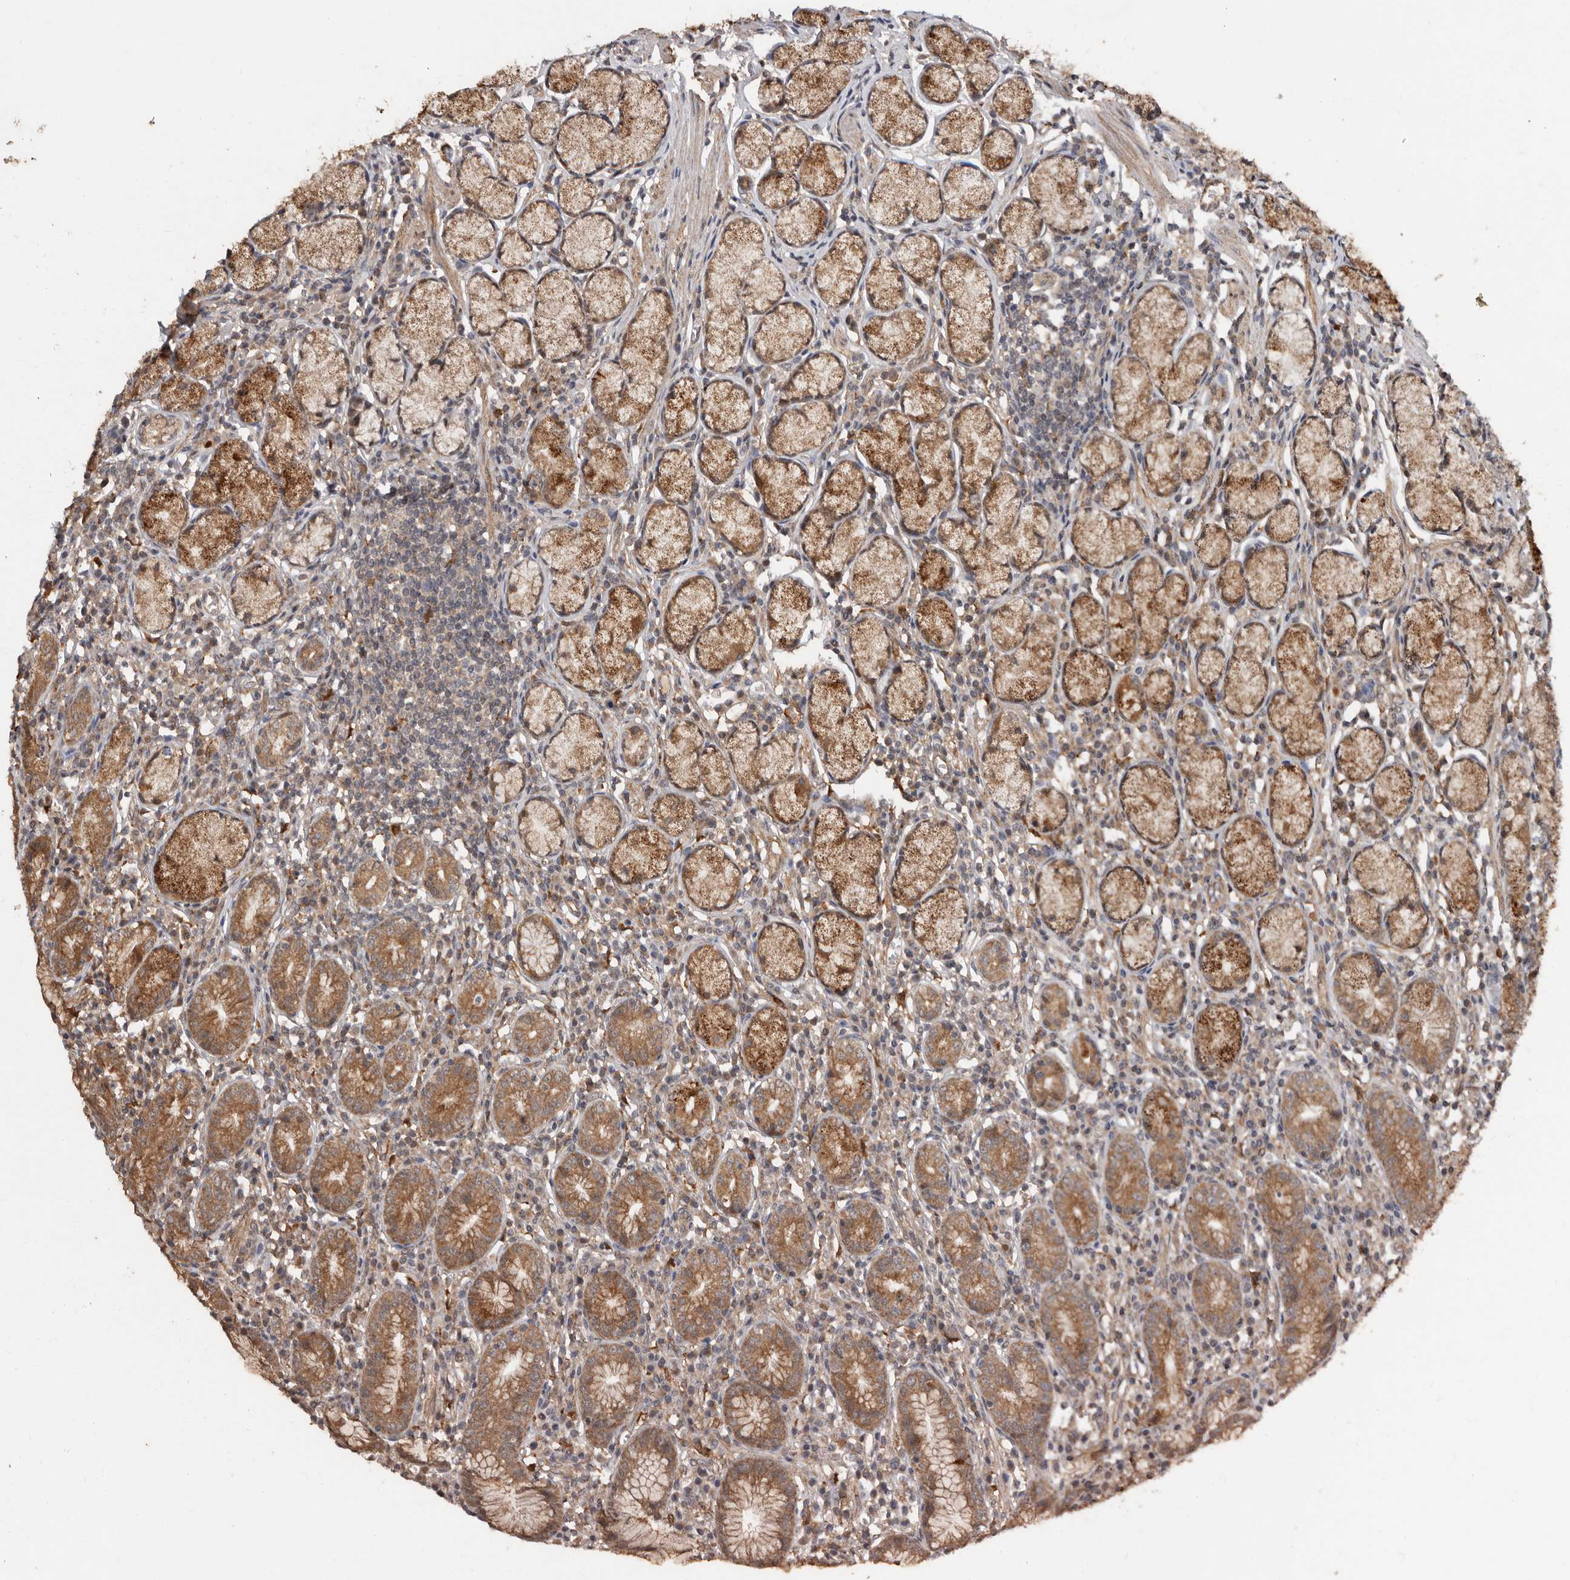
{"staining": {"intensity": "strong", "quantity": ">75%", "location": "cytoplasmic/membranous"}, "tissue": "stomach", "cell_type": "Glandular cells", "image_type": "normal", "snomed": [{"axis": "morphology", "description": "Normal tissue, NOS"}, {"axis": "topography", "description": "Stomach"}], "caption": "Human stomach stained with a protein marker shows strong staining in glandular cells.", "gene": "RSPO2", "patient": {"sex": "male", "age": 55}}